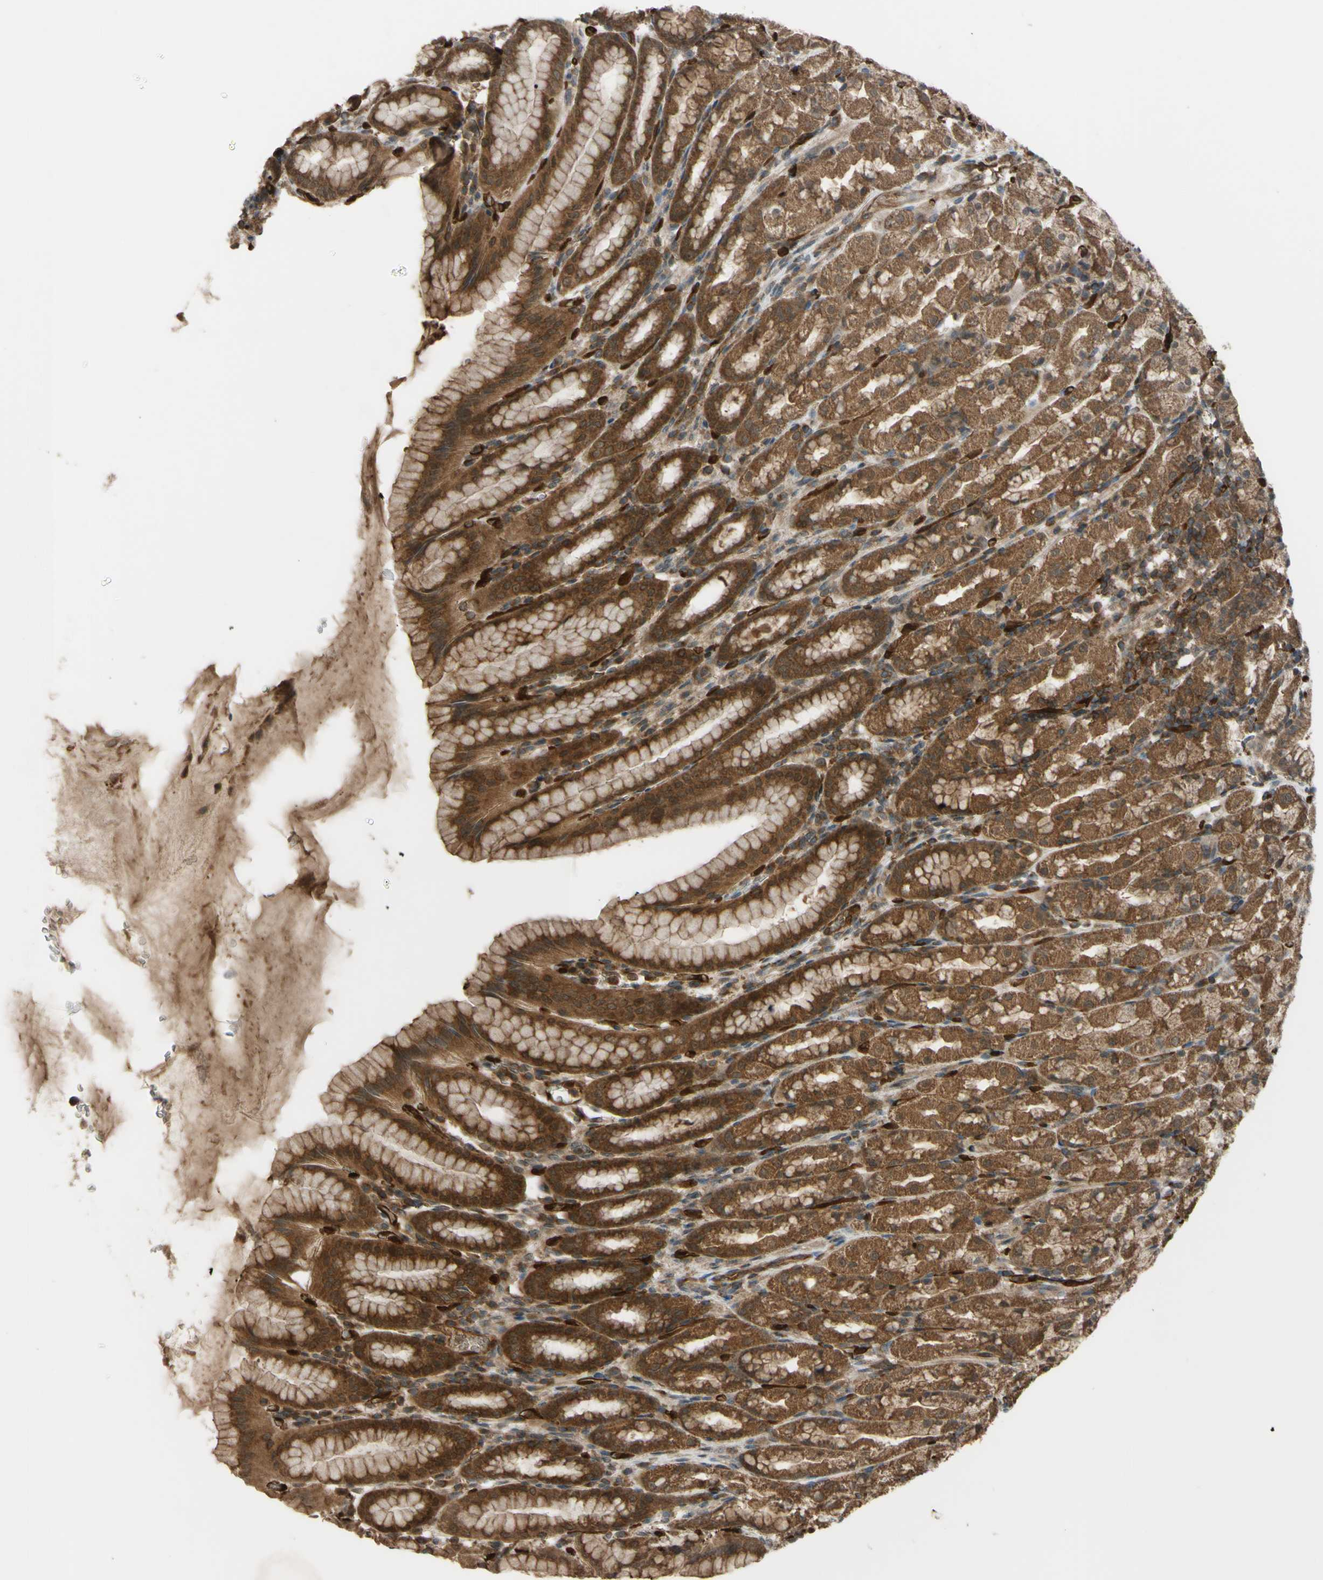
{"staining": {"intensity": "moderate", "quantity": ">75%", "location": "cytoplasmic/membranous,nuclear"}, "tissue": "stomach", "cell_type": "Glandular cells", "image_type": "normal", "snomed": [{"axis": "morphology", "description": "Normal tissue, NOS"}, {"axis": "topography", "description": "Stomach, upper"}], "caption": "A micrograph of stomach stained for a protein displays moderate cytoplasmic/membranous,nuclear brown staining in glandular cells. (Stains: DAB in brown, nuclei in blue, Microscopy: brightfield microscopy at high magnification).", "gene": "FLII", "patient": {"sex": "male", "age": 68}}